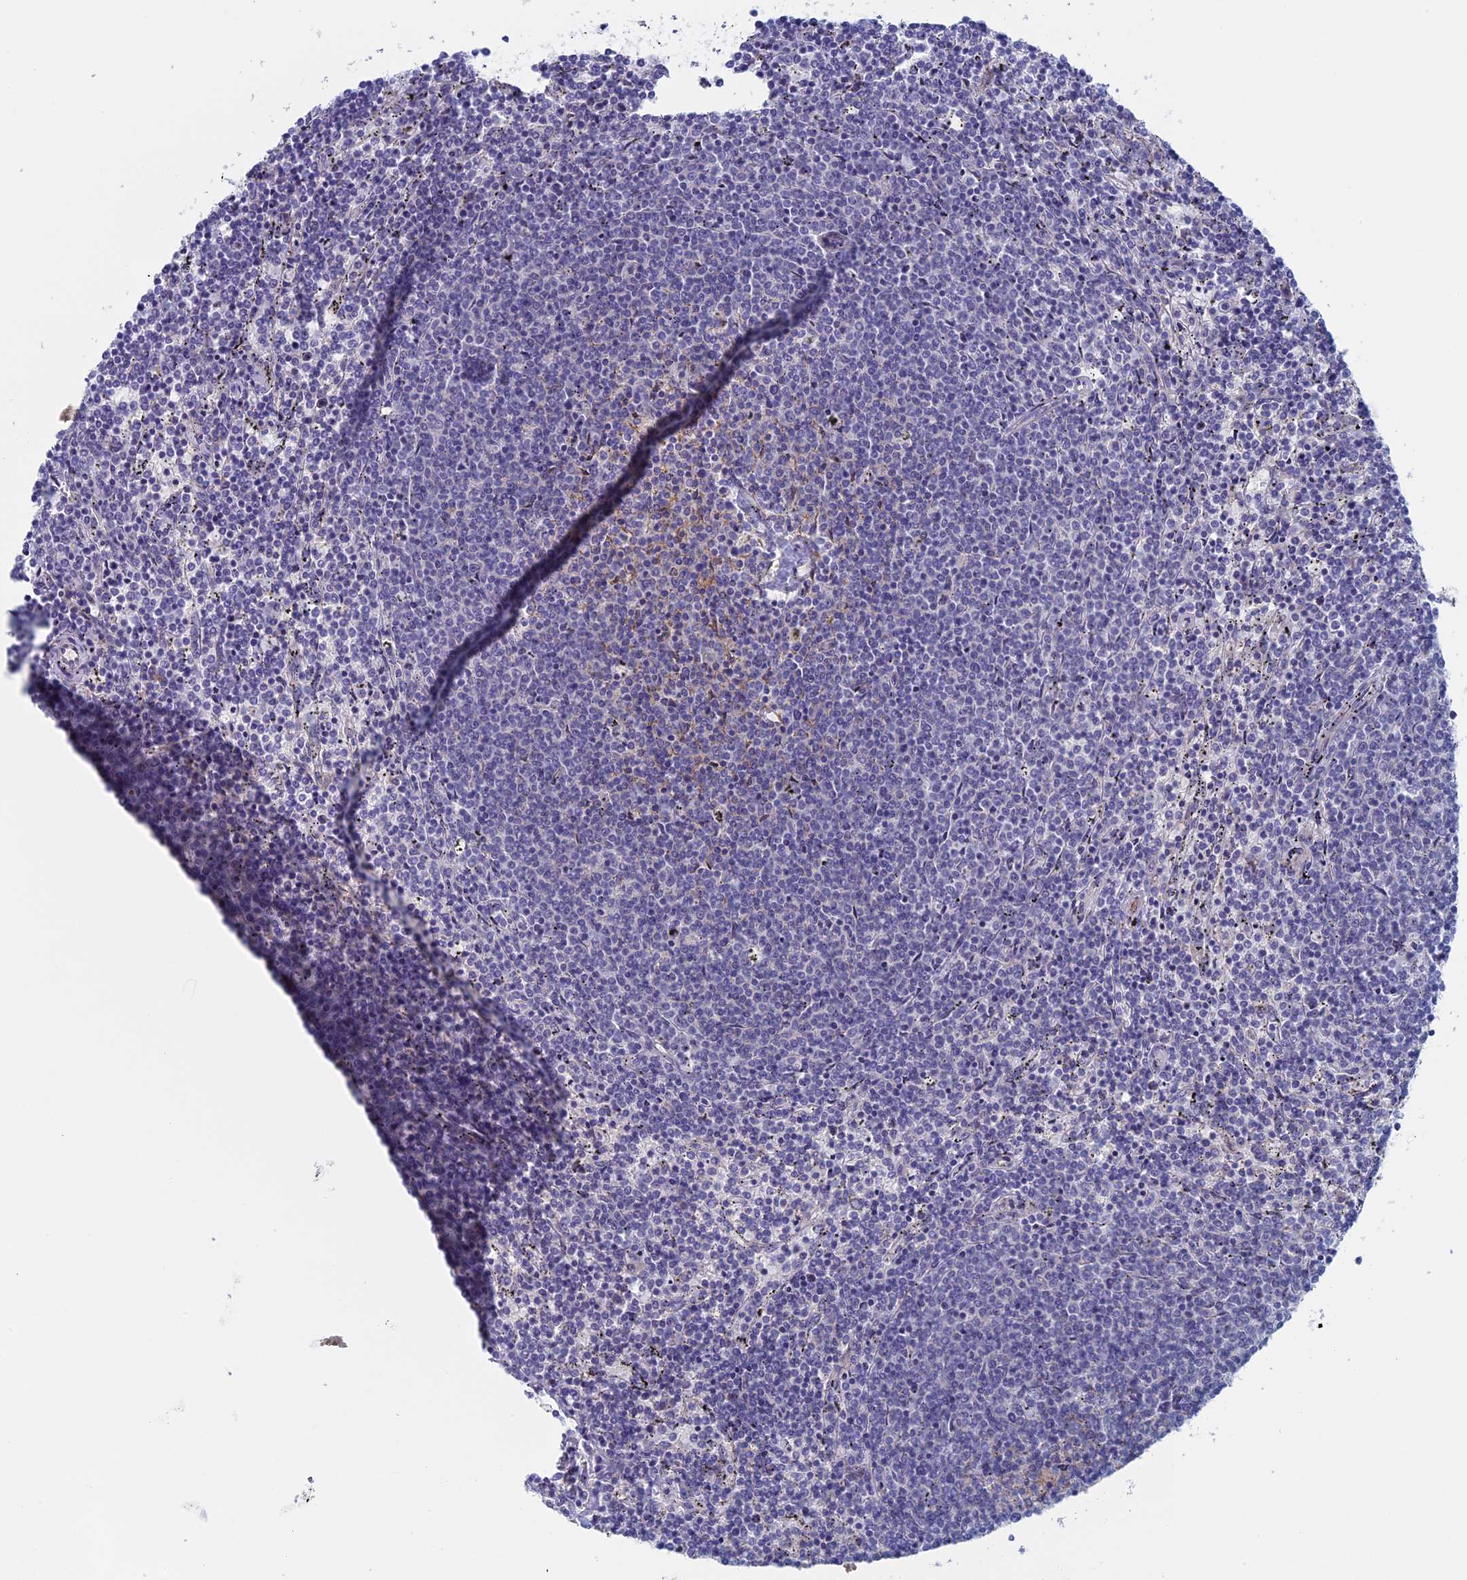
{"staining": {"intensity": "negative", "quantity": "none", "location": "none"}, "tissue": "lymphoma", "cell_type": "Tumor cells", "image_type": "cancer", "snomed": [{"axis": "morphology", "description": "Malignant lymphoma, non-Hodgkin's type, Low grade"}, {"axis": "topography", "description": "Spleen"}], "caption": "A micrograph of human malignant lymphoma, non-Hodgkin's type (low-grade) is negative for staining in tumor cells.", "gene": "MAGEB6", "patient": {"sex": "female", "age": 50}}